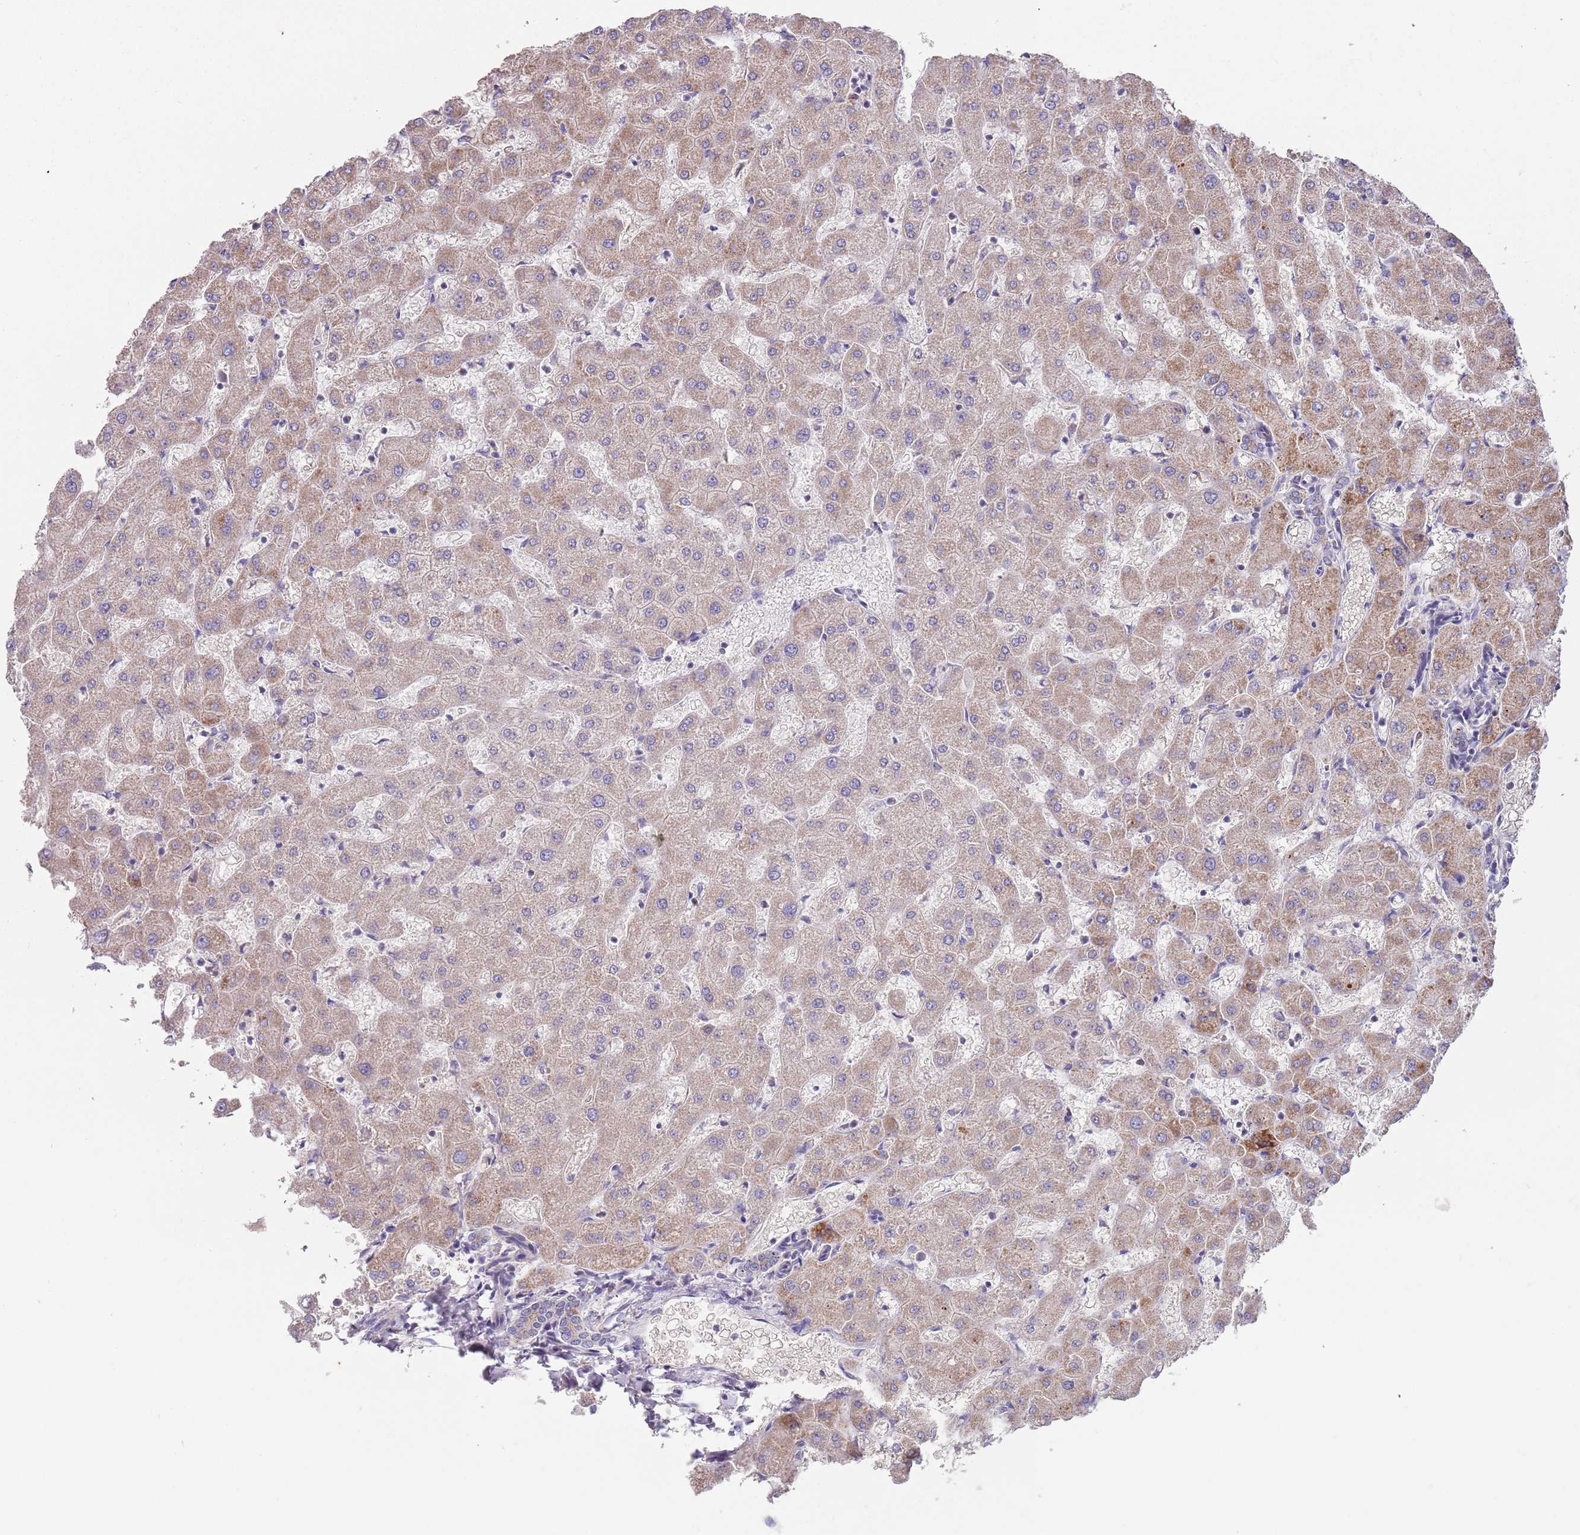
{"staining": {"intensity": "weak", "quantity": "<25%", "location": "cytoplasmic/membranous"}, "tissue": "liver", "cell_type": "Cholangiocytes", "image_type": "normal", "snomed": [{"axis": "morphology", "description": "Normal tissue, NOS"}, {"axis": "topography", "description": "Liver"}], "caption": "The photomicrograph exhibits no significant staining in cholangiocytes of liver. The staining is performed using DAB (3,3'-diaminobenzidine) brown chromogen with nuclei counter-stained in using hematoxylin.", "gene": "ABCC10", "patient": {"sex": "female", "age": 63}}